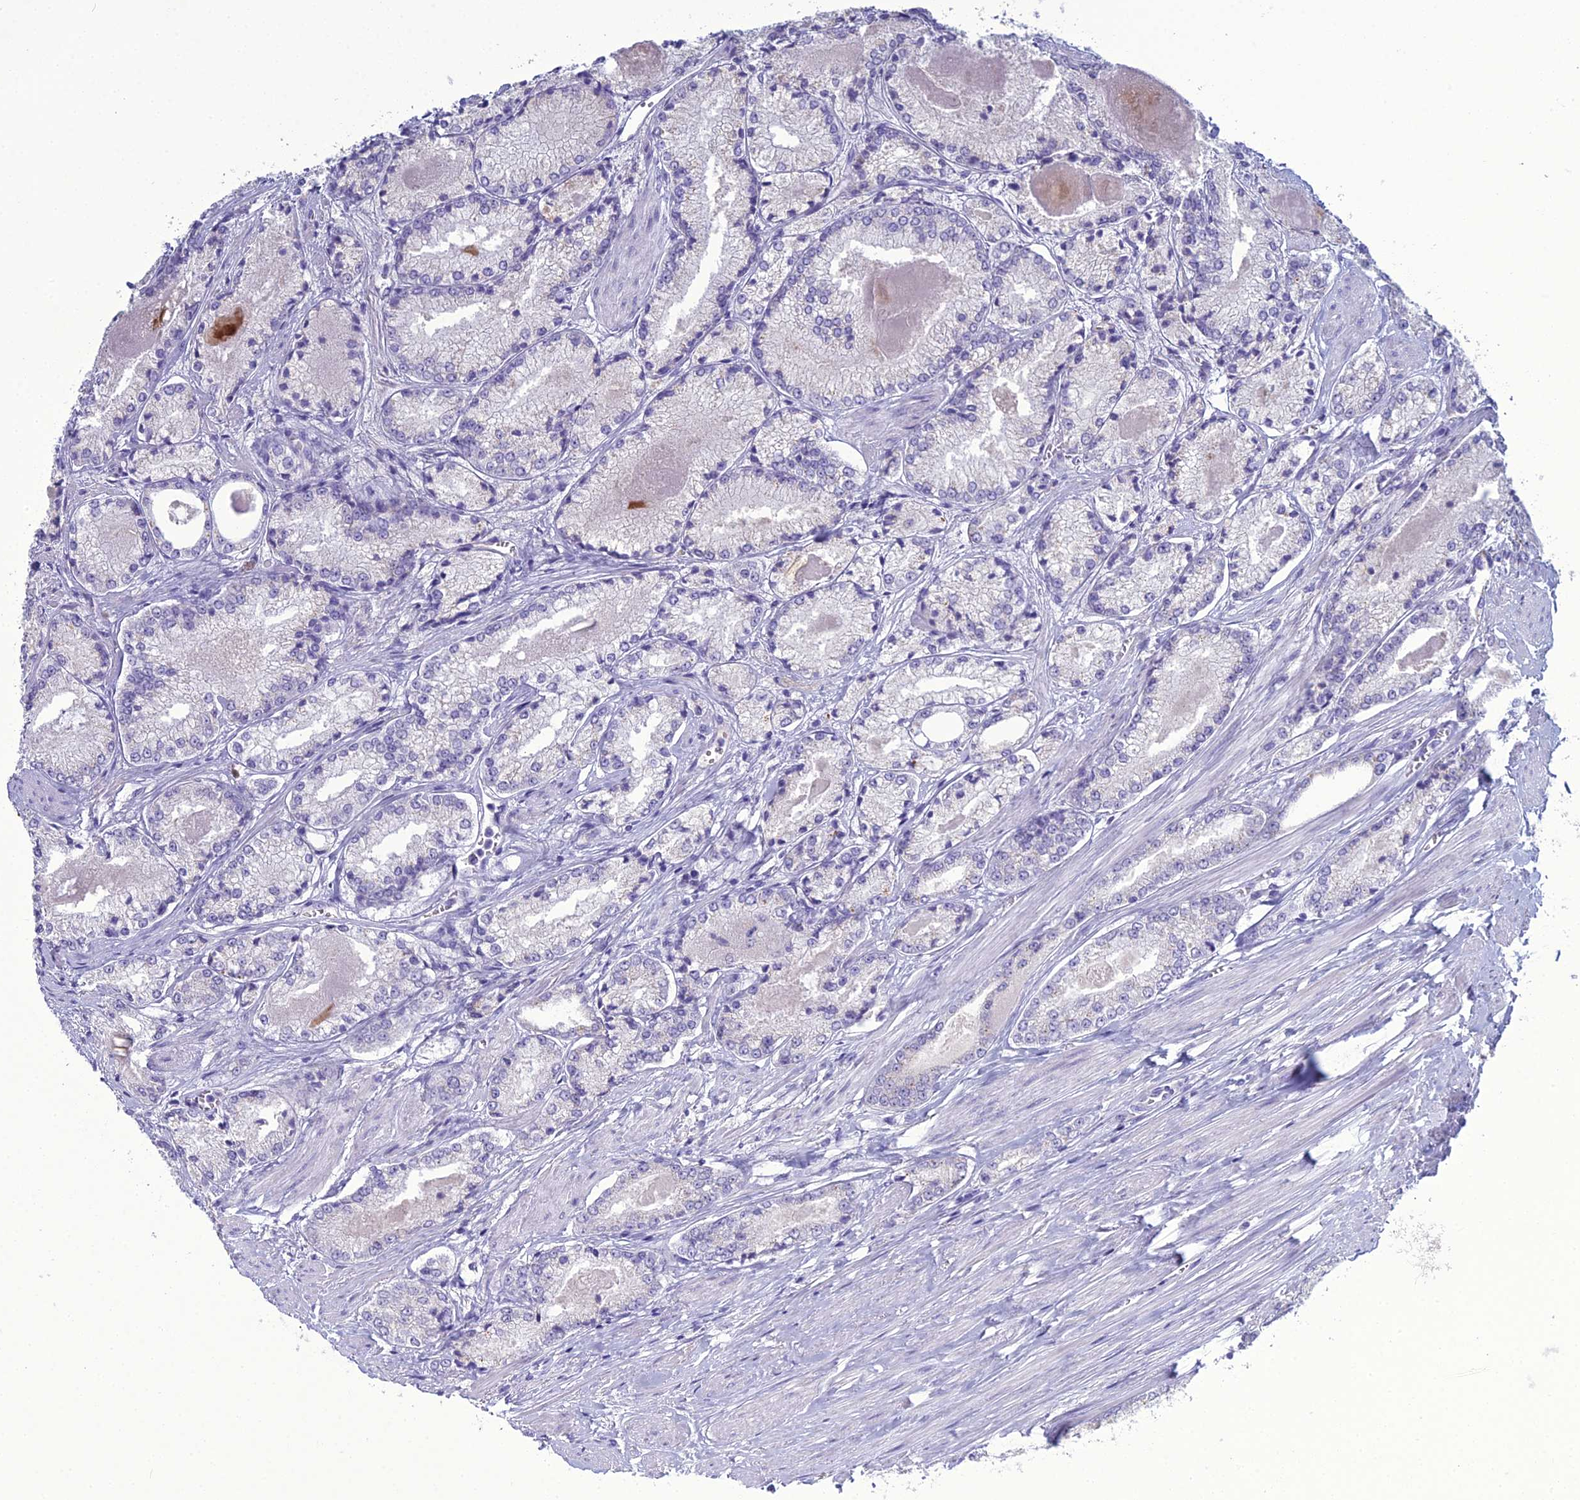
{"staining": {"intensity": "negative", "quantity": "none", "location": "none"}, "tissue": "prostate cancer", "cell_type": "Tumor cells", "image_type": "cancer", "snomed": [{"axis": "morphology", "description": "Adenocarcinoma, Low grade"}, {"axis": "topography", "description": "Prostate"}], "caption": "The photomicrograph exhibits no staining of tumor cells in adenocarcinoma (low-grade) (prostate).", "gene": "ACE", "patient": {"sex": "male", "age": 68}}